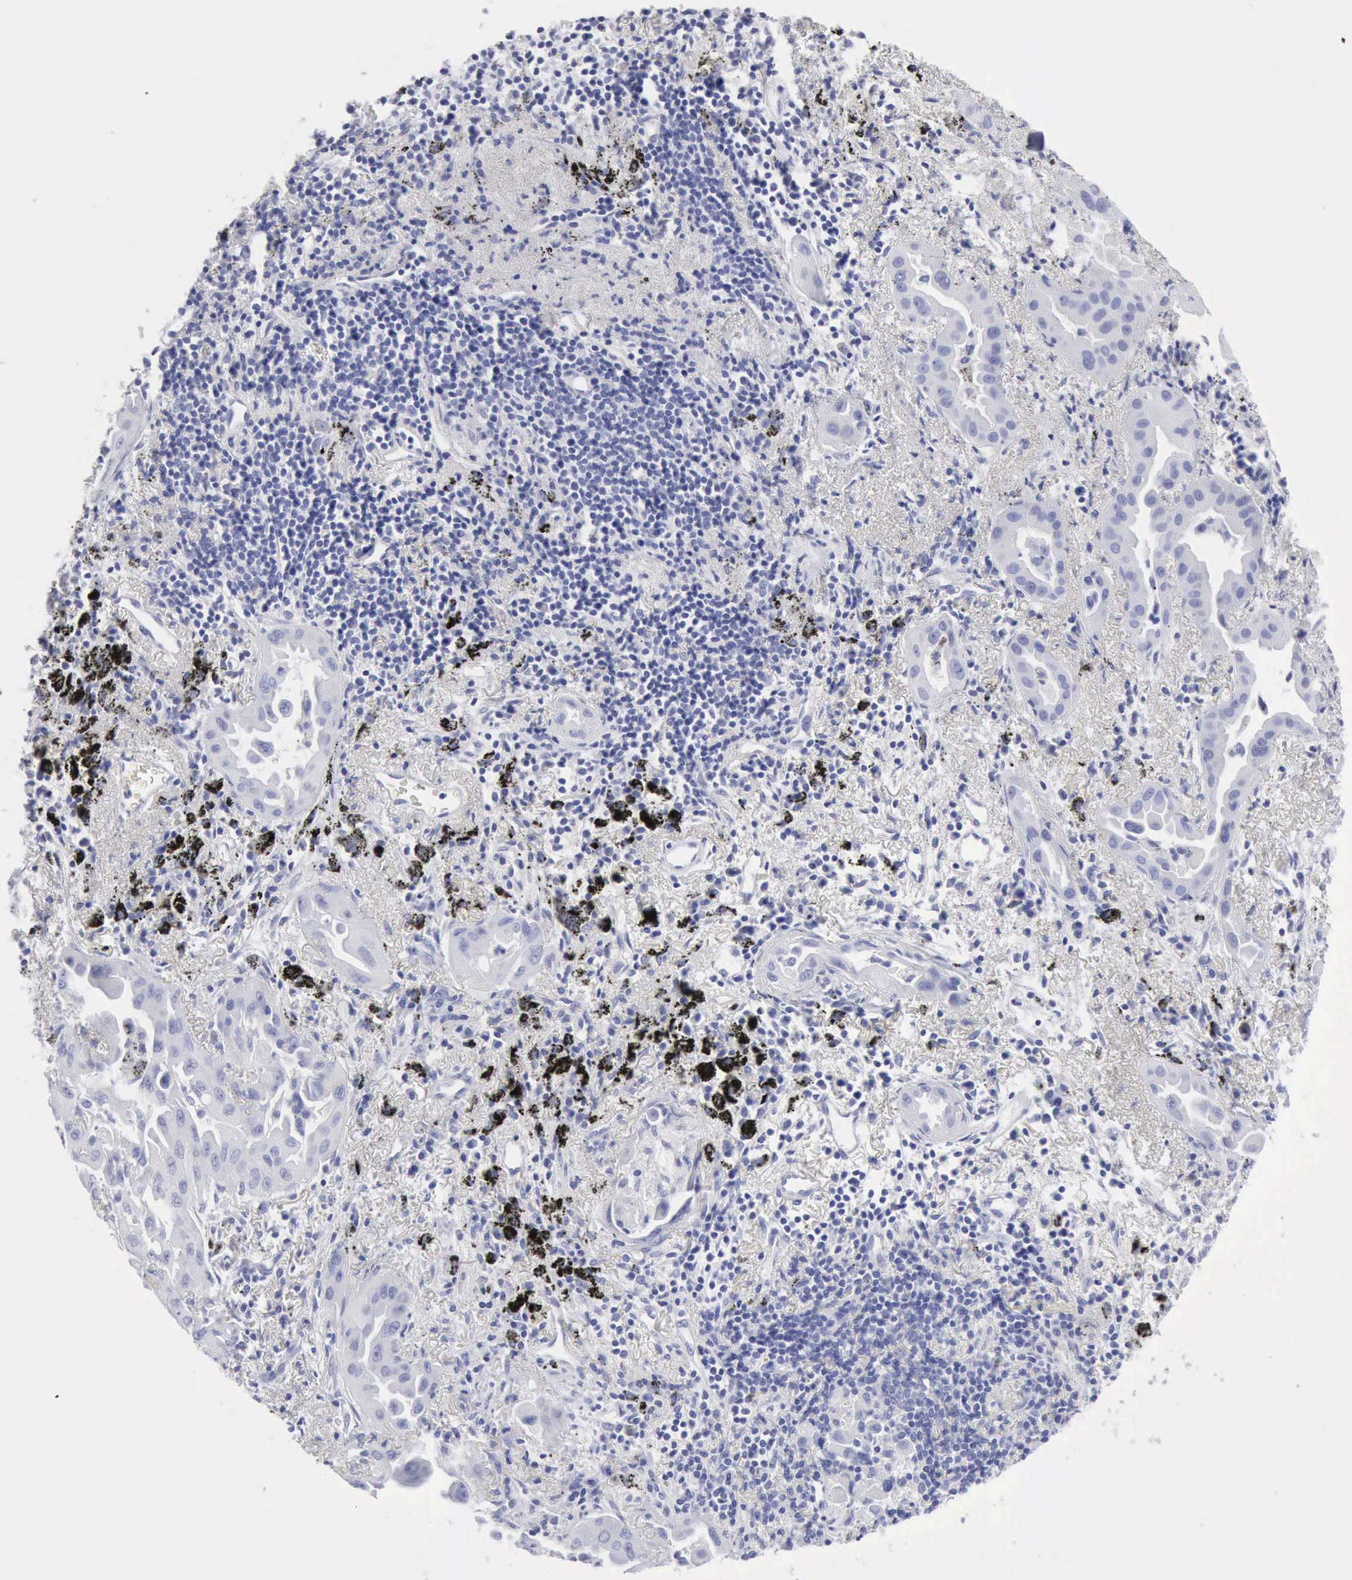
{"staining": {"intensity": "negative", "quantity": "none", "location": "none"}, "tissue": "lung cancer", "cell_type": "Tumor cells", "image_type": "cancer", "snomed": [{"axis": "morphology", "description": "Adenocarcinoma, NOS"}, {"axis": "topography", "description": "Lung"}], "caption": "A high-resolution photomicrograph shows immunohistochemistry (IHC) staining of lung adenocarcinoma, which displays no significant positivity in tumor cells.", "gene": "KRT5", "patient": {"sex": "male", "age": 68}}